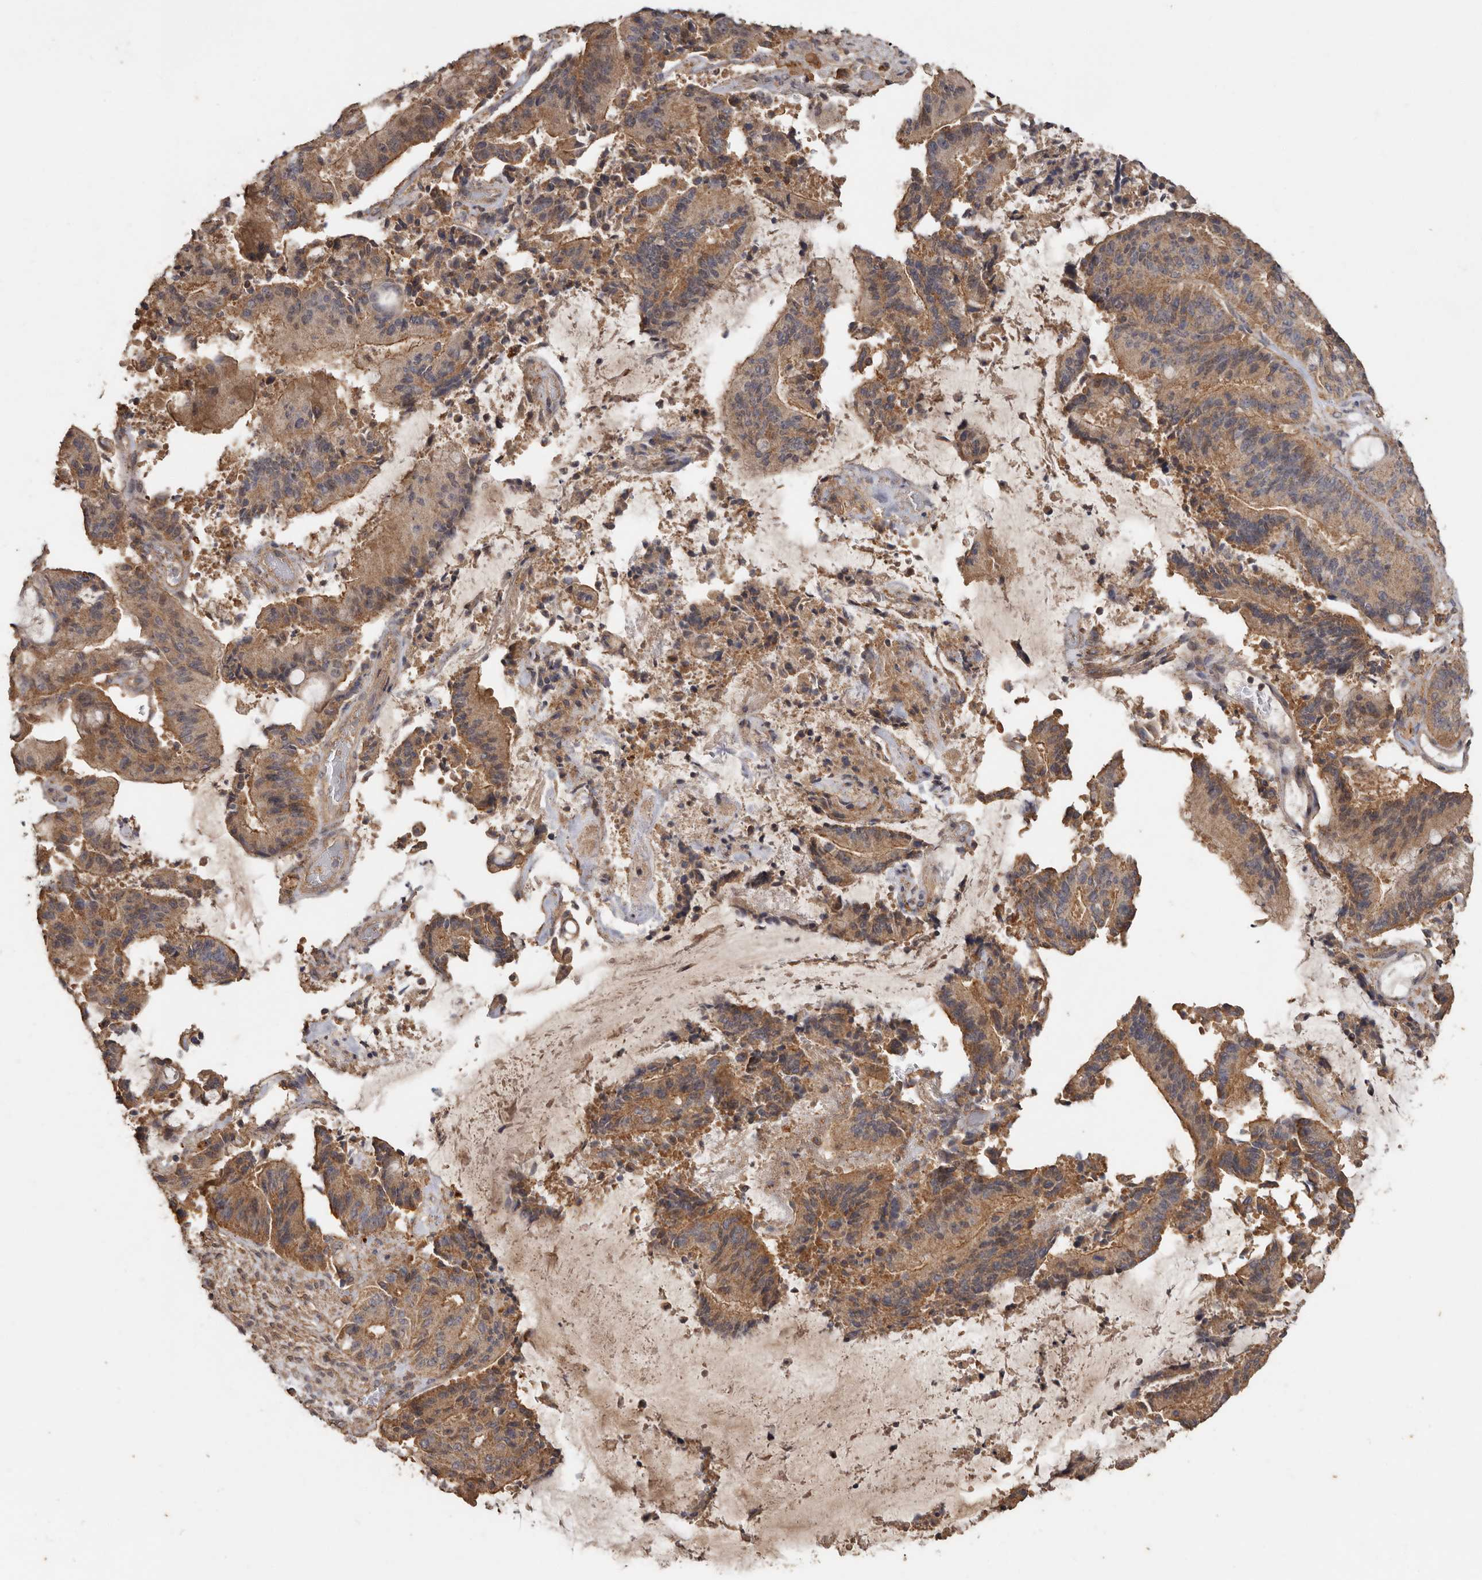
{"staining": {"intensity": "moderate", "quantity": ">75%", "location": "cytoplasmic/membranous"}, "tissue": "liver cancer", "cell_type": "Tumor cells", "image_type": "cancer", "snomed": [{"axis": "morphology", "description": "Normal tissue, NOS"}, {"axis": "morphology", "description": "Cholangiocarcinoma"}, {"axis": "topography", "description": "Liver"}, {"axis": "topography", "description": "Peripheral nerve tissue"}], "caption": "Tumor cells exhibit medium levels of moderate cytoplasmic/membranous staining in about >75% of cells in cholangiocarcinoma (liver).", "gene": "RWDD1", "patient": {"sex": "female", "age": 73}}